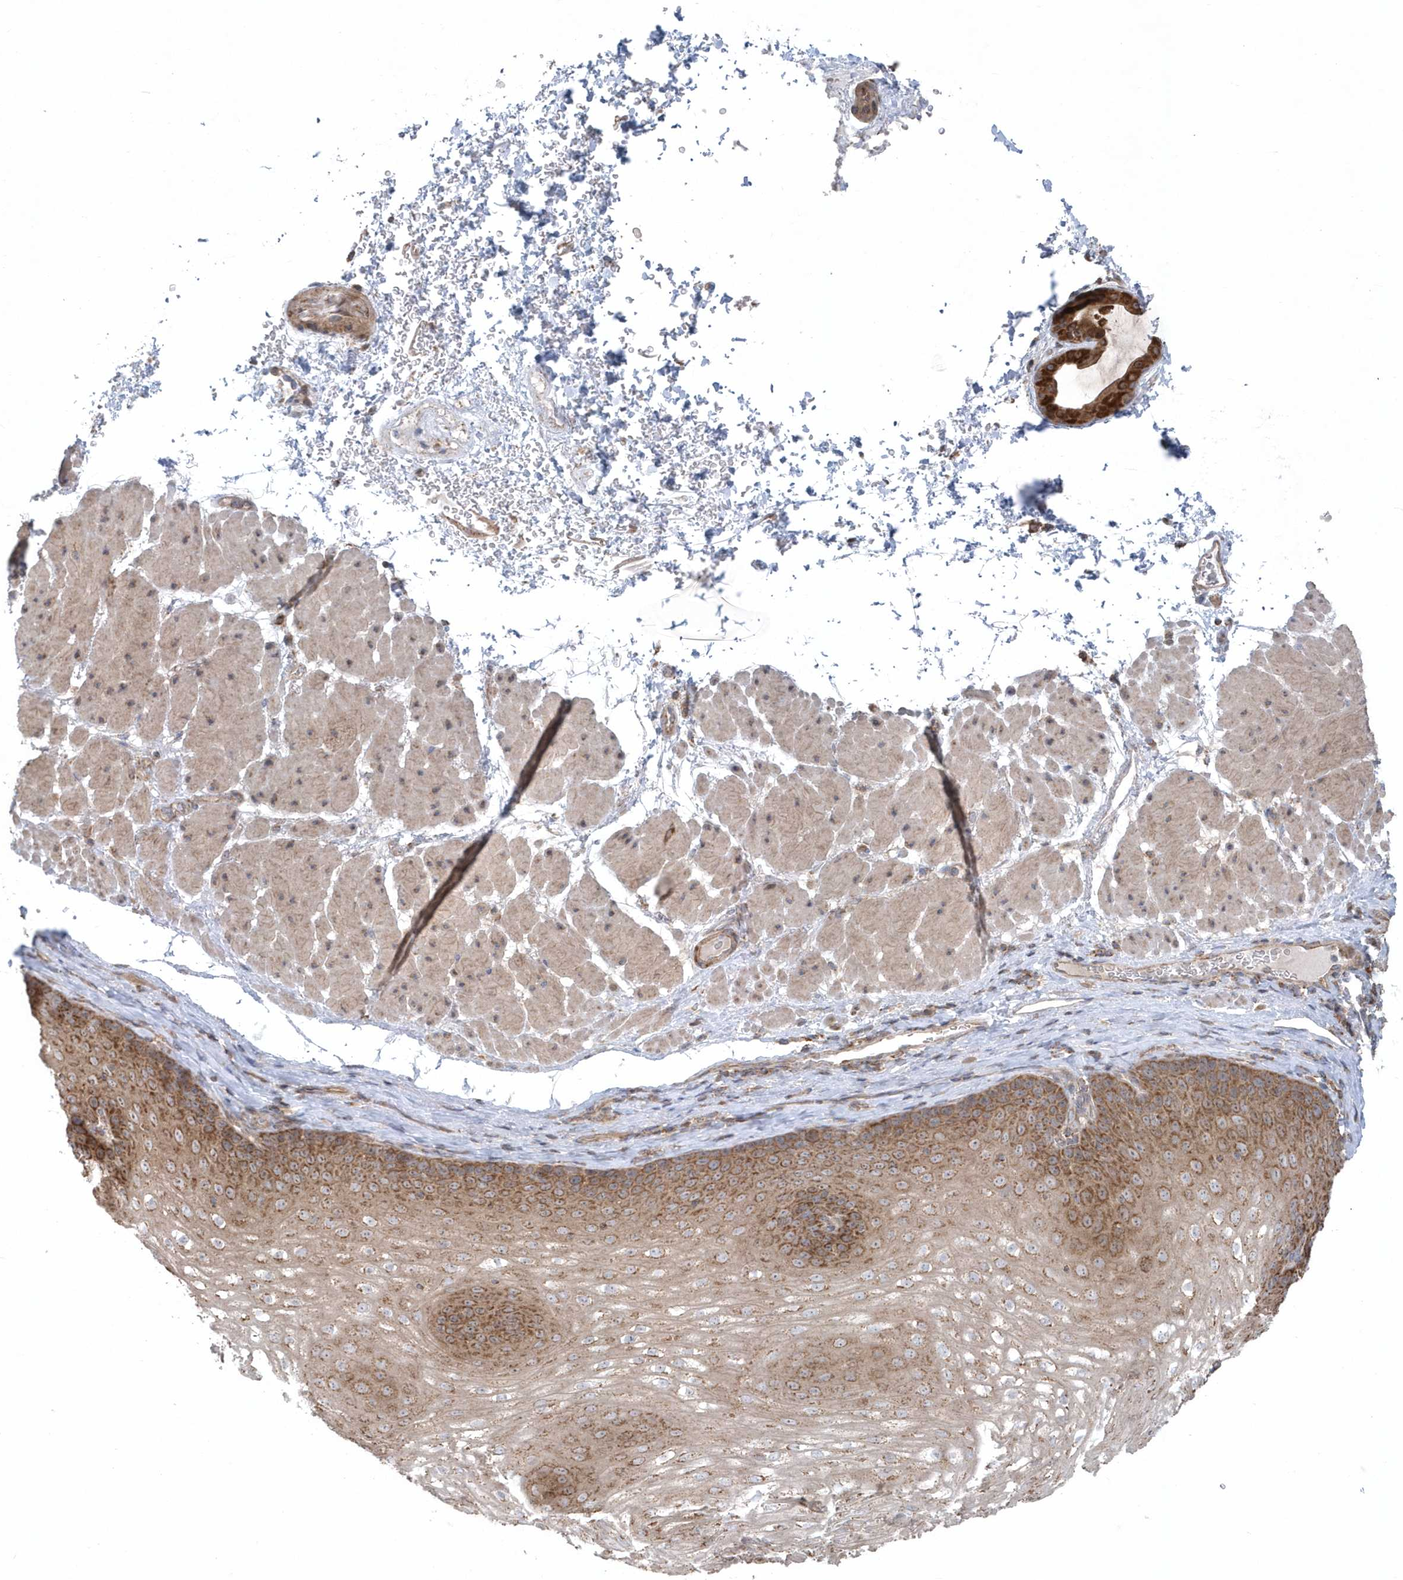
{"staining": {"intensity": "moderate", "quantity": ">75%", "location": "cytoplasmic/membranous"}, "tissue": "esophagus", "cell_type": "Squamous epithelial cells", "image_type": "normal", "snomed": [{"axis": "morphology", "description": "Normal tissue, NOS"}, {"axis": "topography", "description": "Esophagus"}], "caption": "Brown immunohistochemical staining in normal human esophagus displays moderate cytoplasmic/membranous staining in about >75% of squamous epithelial cells.", "gene": "PPP1R7", "patient": {"sex": "female", "age": 66}}